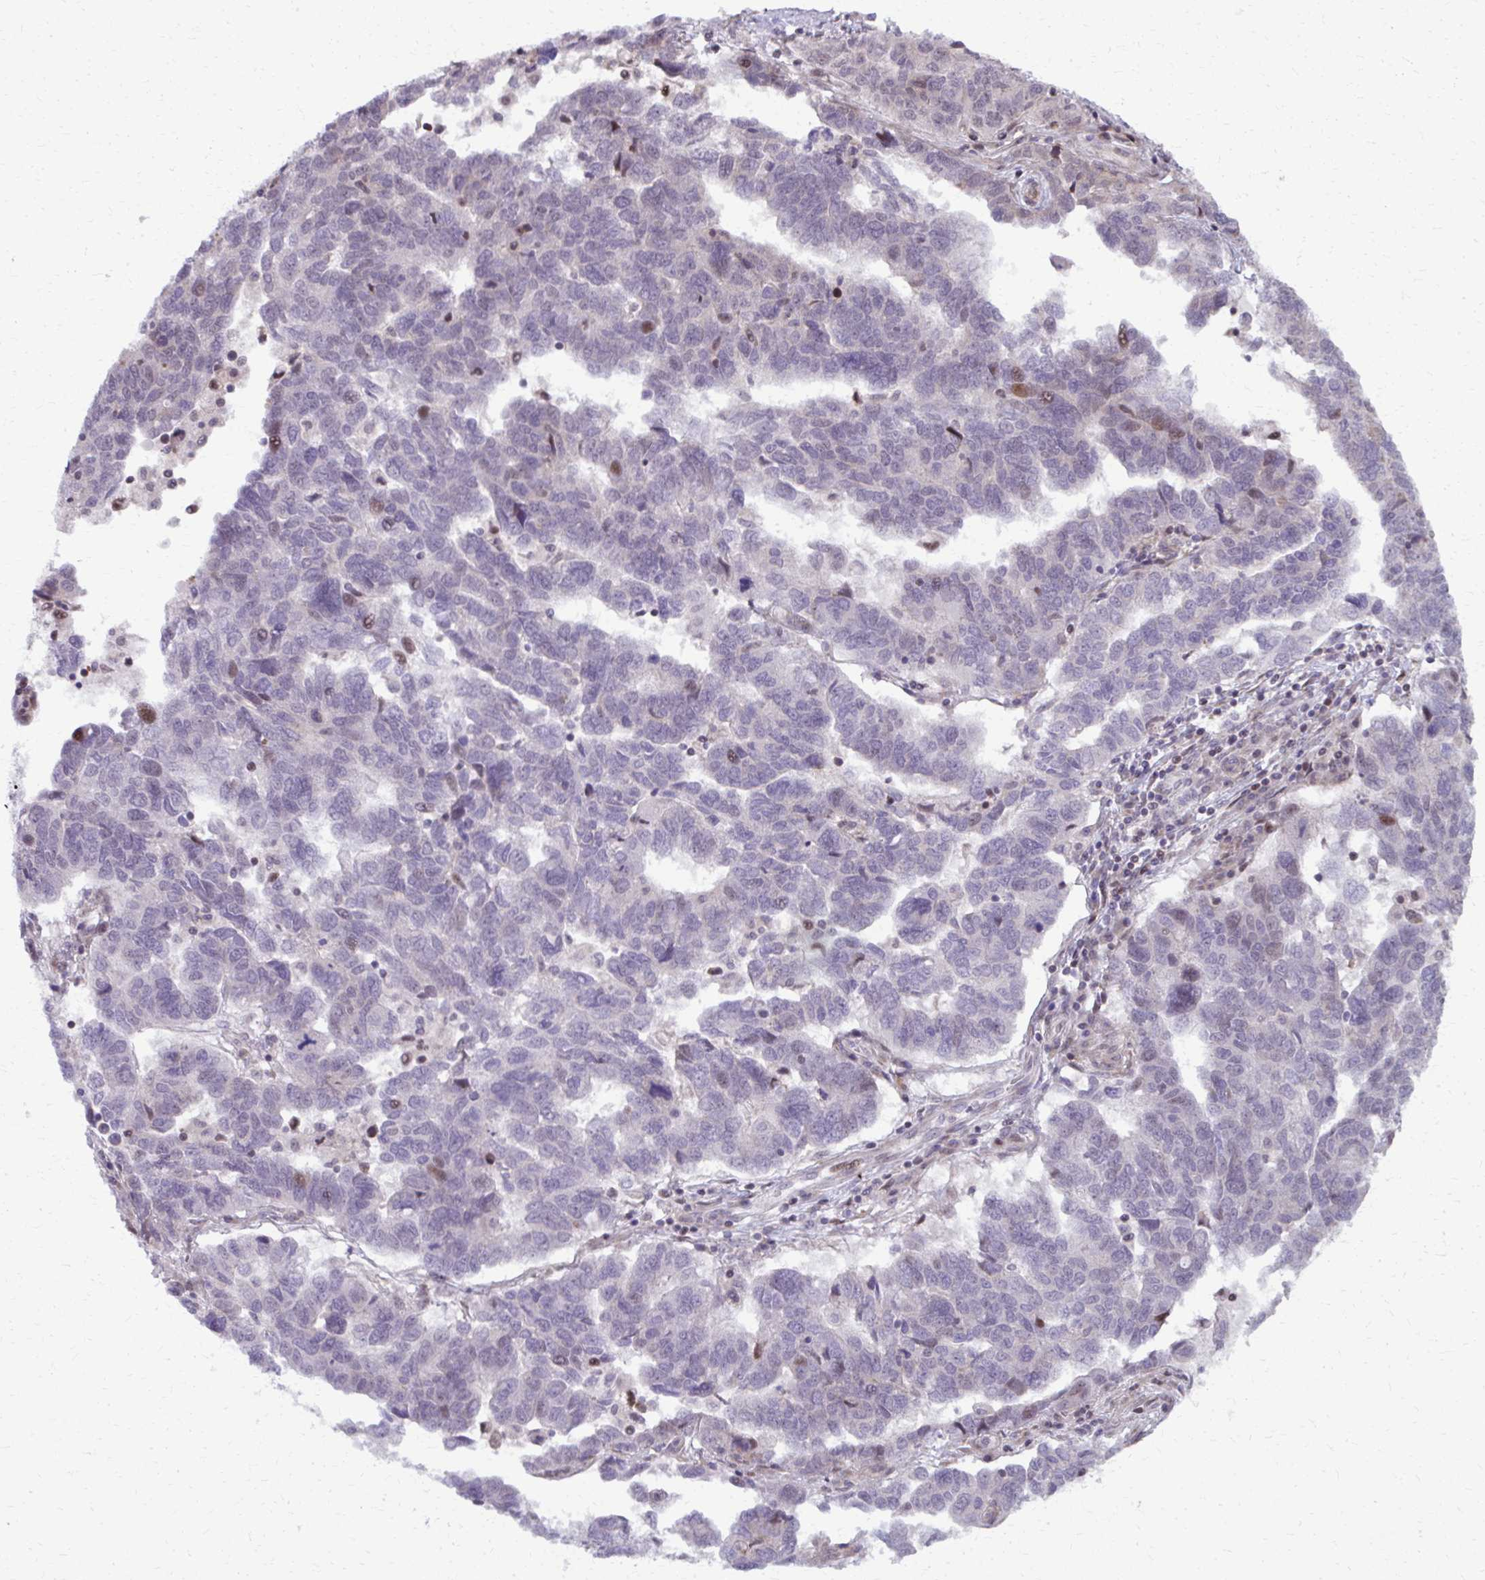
{"staining": {"intensity": "moderate", "quantity": "<25%", "location": "nuclear"}, "tissue": "ovarian cancer", "cell_type": "Tumor cells", "image_type": "cancer", "snomed": [{"axis": "morphology", "description": "Cystadenocarcinoma, serous, NOS"}, {"axis": "topography", "description": "Ovary"}], "caption": "Ovarian cancer stained with immunohistochemistry reveals moderate nuclear positivity in approximately <25% of tumor cells.", "gene": "MAF1", "patient": {"sex": "female", "age": 64}}